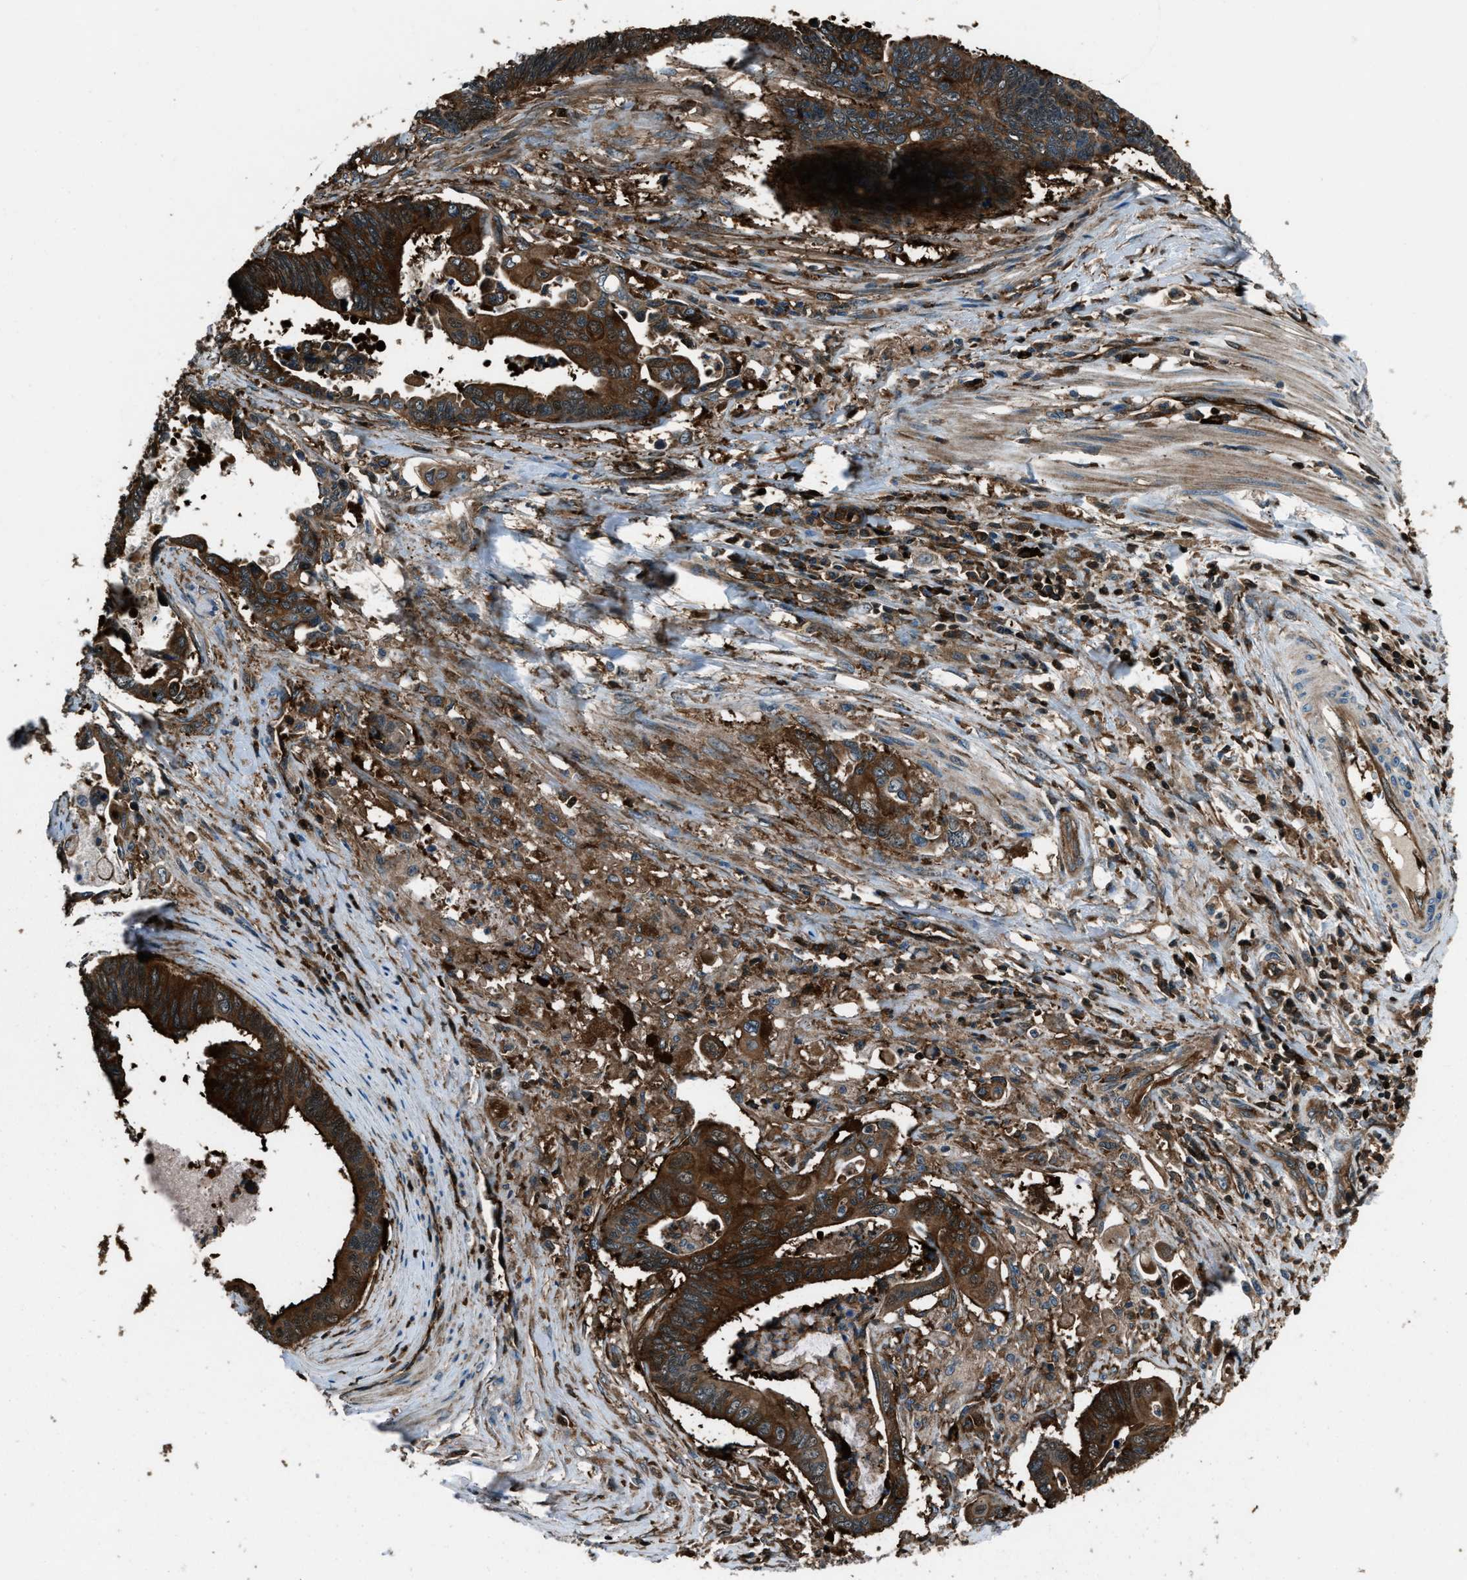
{"staining": {"intensity": "strong", "quantity": ">75%", "location": "cytoplasmic/membranous"}, "tissue": "pancreatic cancer", "cell_type": "Tumor cells", "image_type": "cancer", "snomed": [{"axis": "morphology", "description": "Adenocarcinoma, NOS"}, {"axis": "topography", "description": "Pancreas"}], "caption": "IHC staining of pancreatic cancer, which reveals high levels of strong cytoplasmic/membranous staining in approximately >75% of tumor cells indicating strong cytoplasmic/membranous protein staining. The staining was performed using DAB (brown) for protein detection and nuclei were counterstained in hematoxylin (blue).", "gene": "SNX30", "patient": {"sex": "female", "age": 70}}